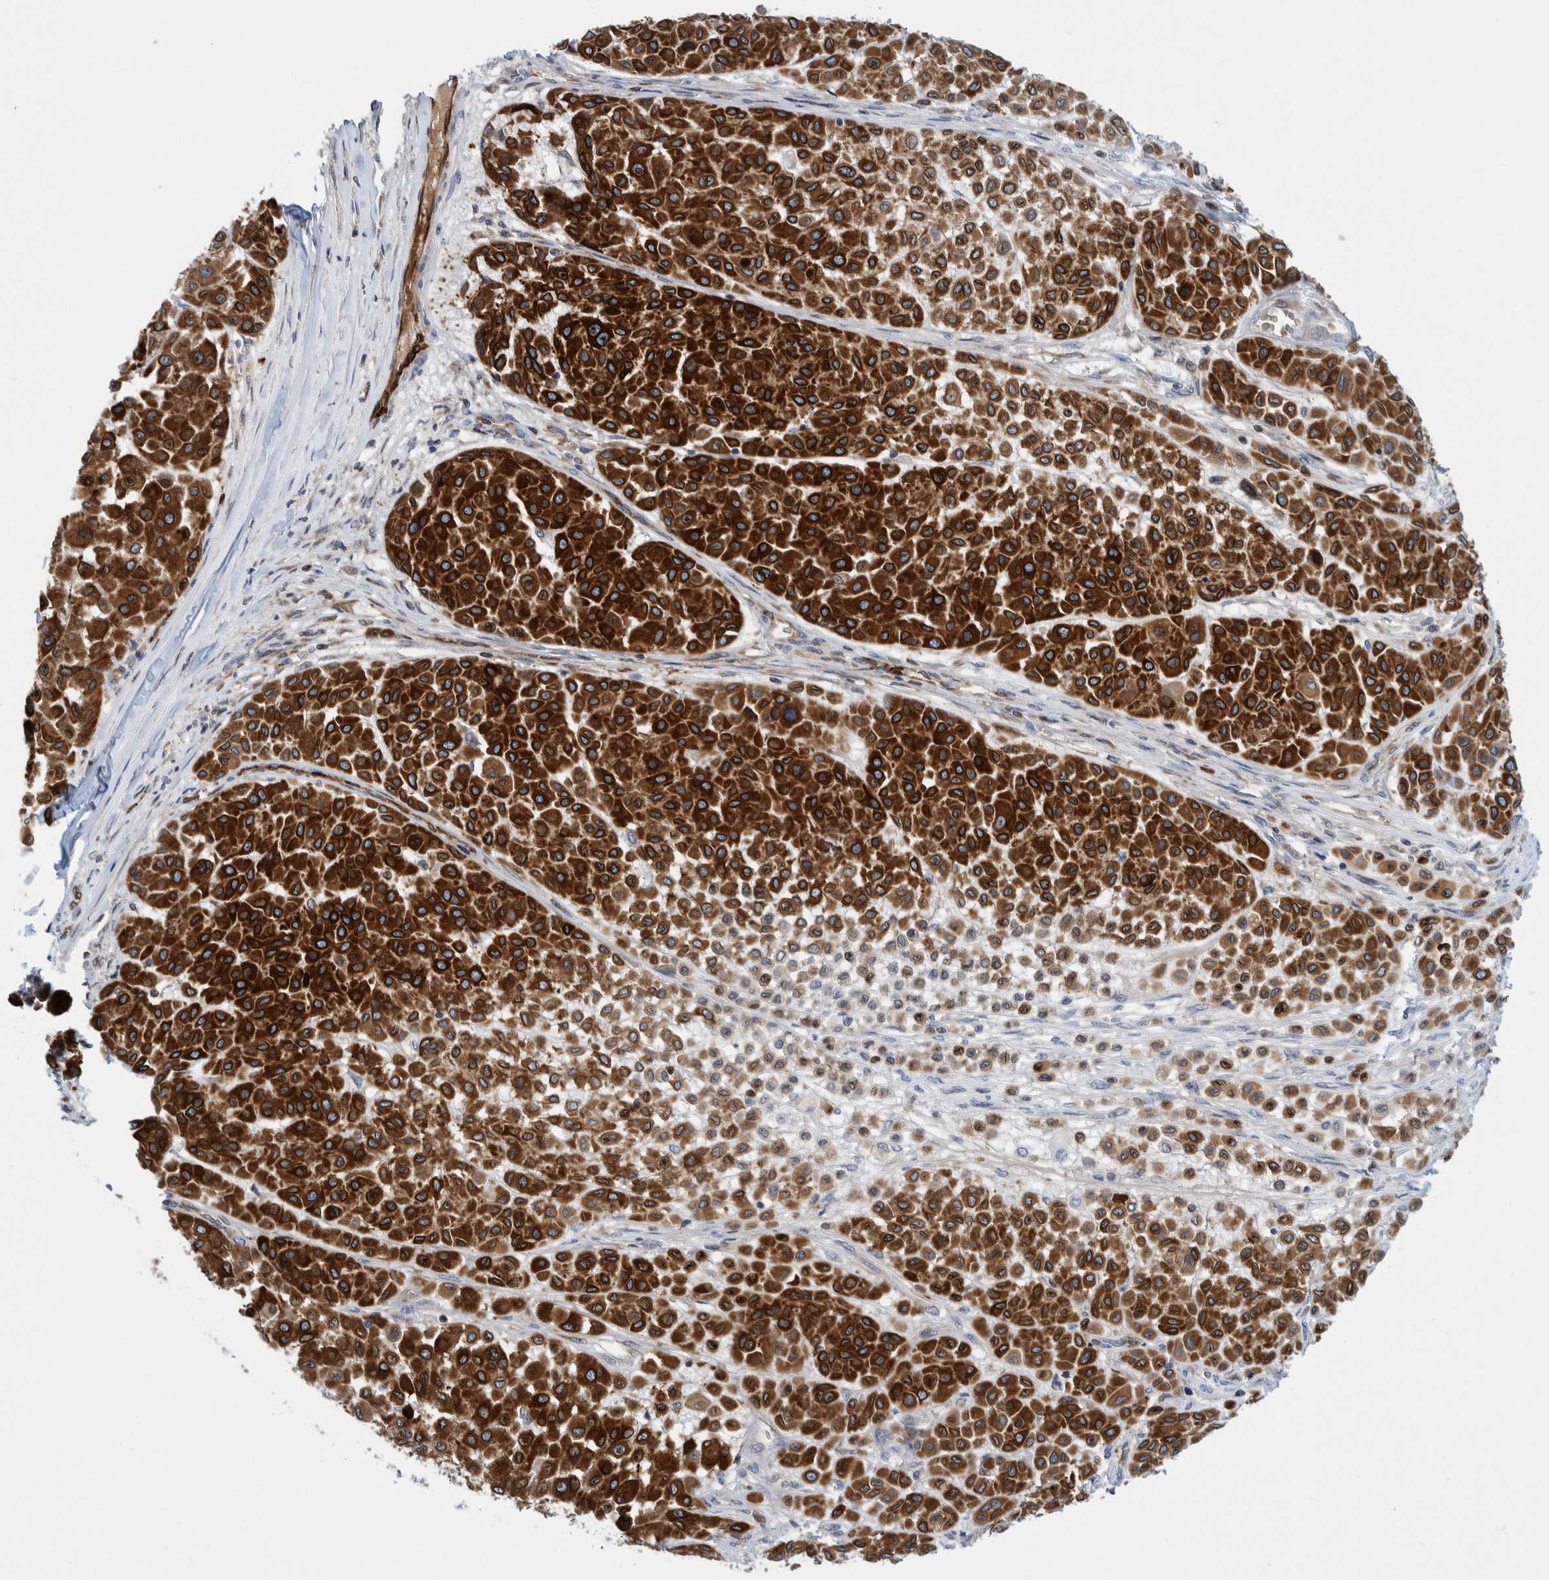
{"staining": {"intensity": "strong", "quantity": ">75%", "location": "cytoplasmic/membranous"}, "tissue": "melanoma", "cell_type": "Tumor cells", "image_type": "cancer", "snomed": [{"axis": "morphology", "description": "Malignant melanoma, Metastatic site"}, {"axis": "topography", "description": "Soft tissue"}], "caption": "Immunohistochemistry (IHC) photomicrograph of neoplastic tissue: human melanoma stained using immunohistochemistry (IHC) reveals high levels of strong protein expression localized specifically in the cytoplasmic/membranous of tumor cells, appearing as a cytoplasmic/membranous brown color.", "gene": "THEM6", "patient": {"sex": "male", "age": 41}}